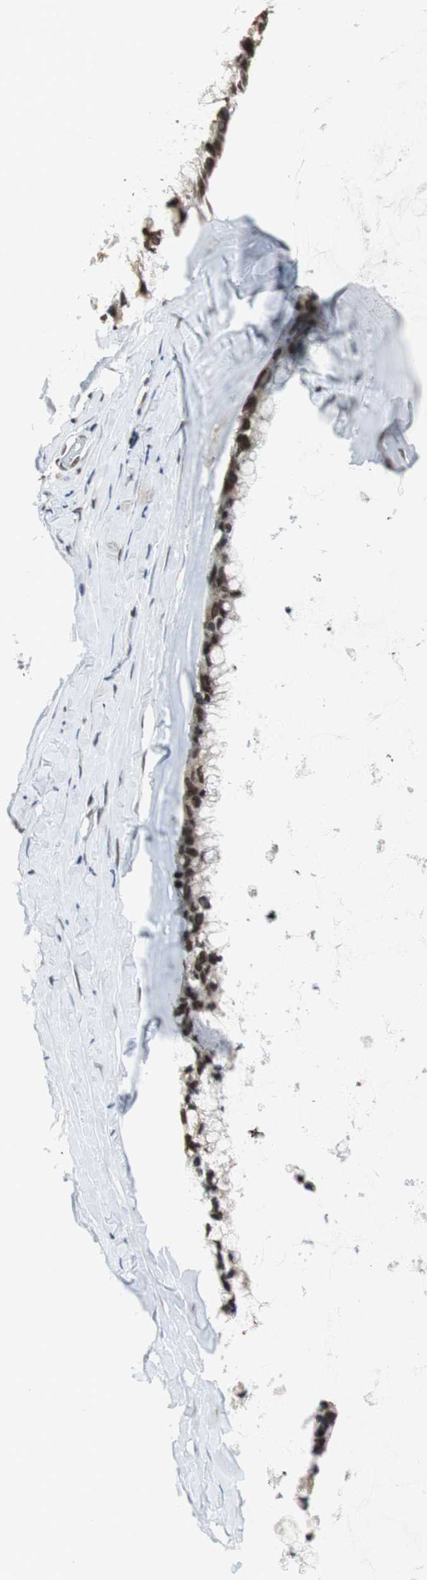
{"staining": {"intensity": "strong", "quantity": ">75%", "location": "nuclear"}, "tissue": "ovarian cancer", "cell_type": "Tumor cells", "image_type": "cancer", "snomed": [{"axis": "morphology", "description": "Cystadenocarcinoma, mucinous, NOS"}, {"axis": "topography", "description": "Ovary"}], "caption": "Immunohistochemistry (IHC) photomicrograph of neoplastic tissue: human ovarian cancer stained using immunohistochemistry (IHC) displays high levels of strong protein expression localized specifically in the nuclear of tumor cells, appearing as a nuclear brown color.", "gene": "REST", "patient": {"sex": "female", "age": 39}}